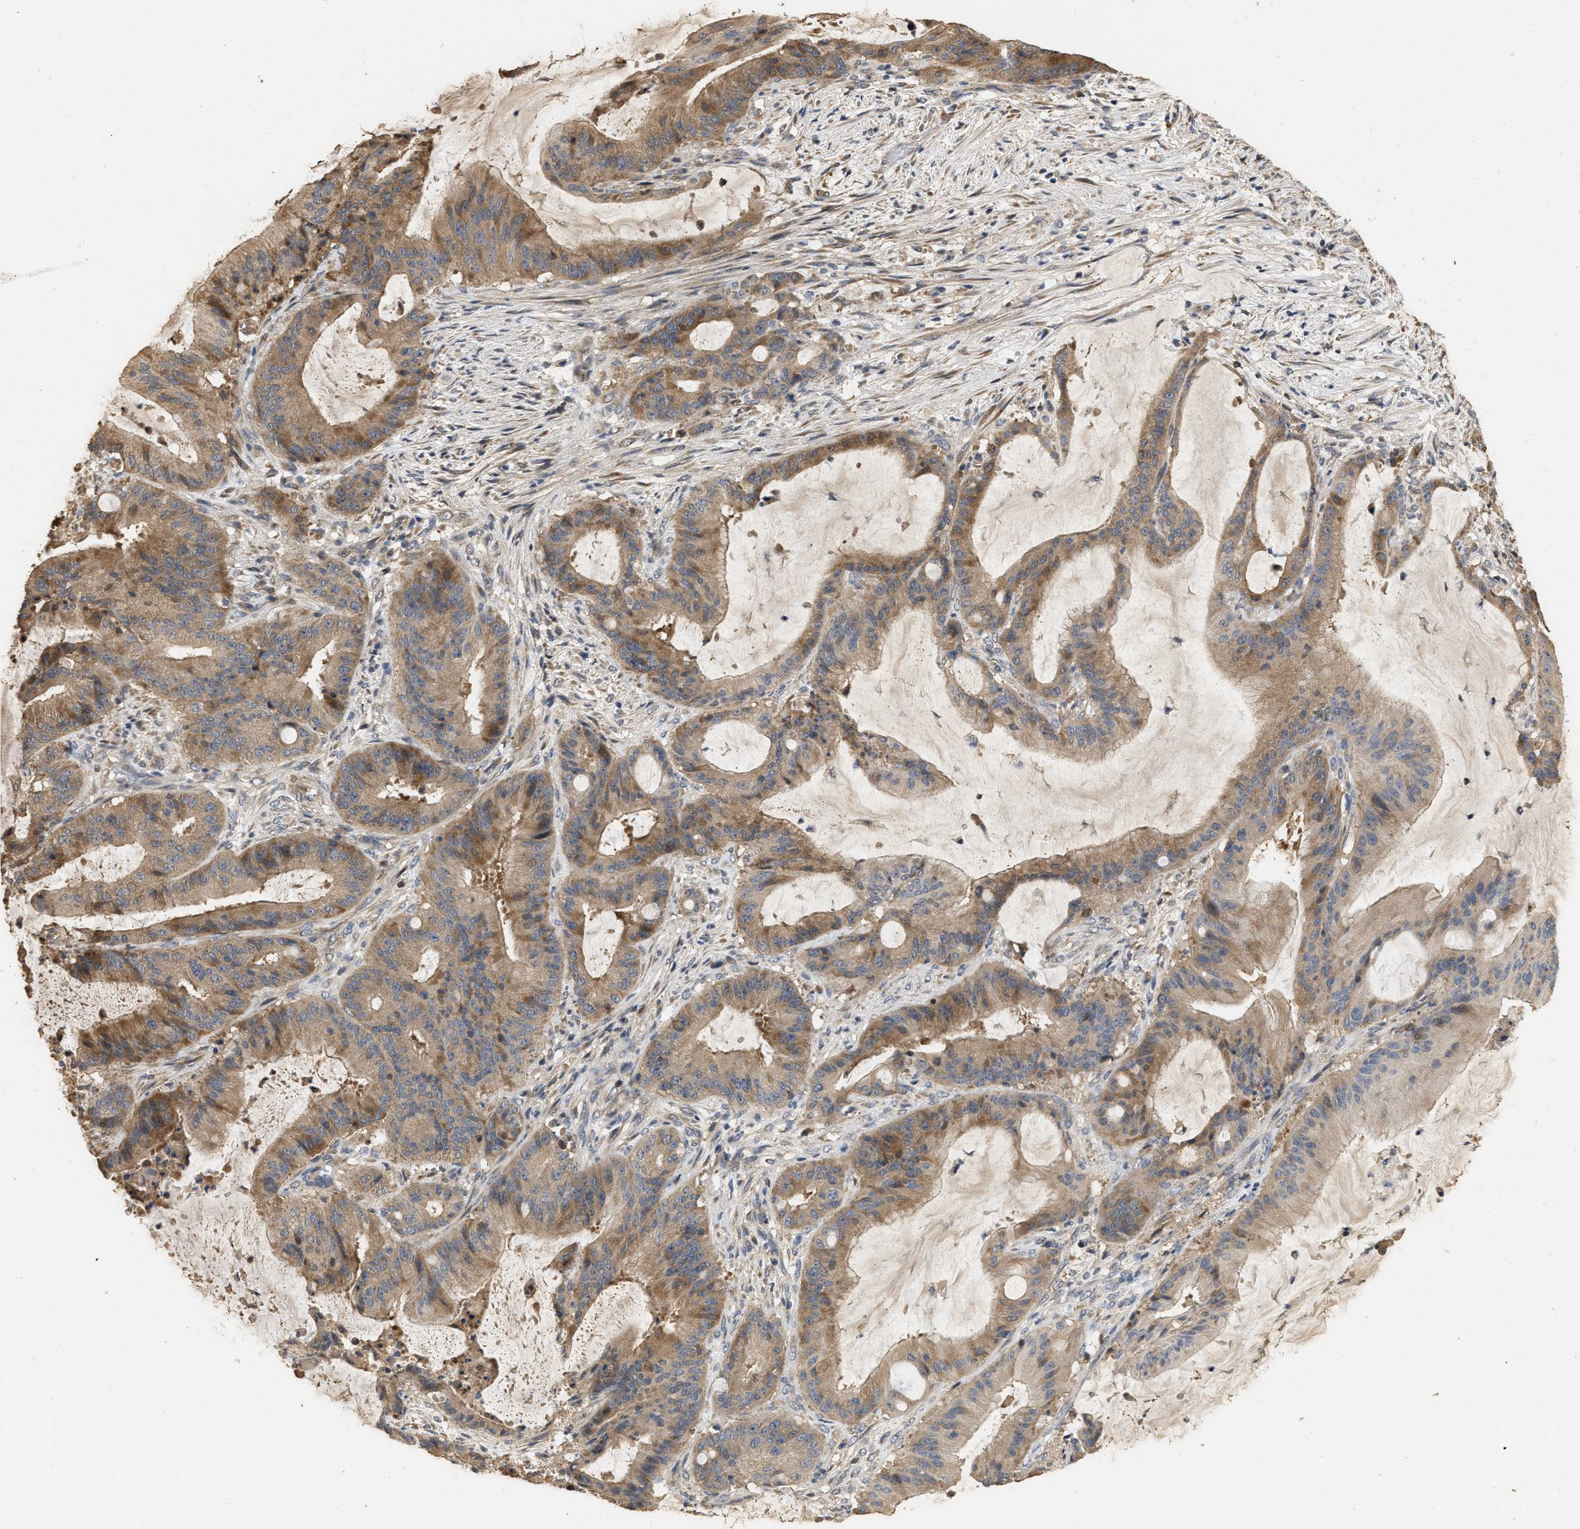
{"staining": {"intensity": "moderate", "quantity": ">75%", "location": "cytoplasmic/membranous"}, "tissue": "liver cancer", "cell_type": "Tumor cells", "image_type": "cancer", "snomed": [{"axis": "morphology", "description": "Normal tissue, NOS"}, {"axis": "morphology", "description": "Cholangiocarcinoma"}, {"axis": "topography", "description": "Liver"}, {"axis": "topography", "description": "Peripheral nerve tissue"}], "caption": "Cholangiocarcinoma (liver) tissue demonstrates moderate cytoplasmic/membranous positivity in approximately >75% of tumor cells, visualized by immunohistochemistry.", "gene": "NCS1", "patient": {"sex": "female", "age": 73}}